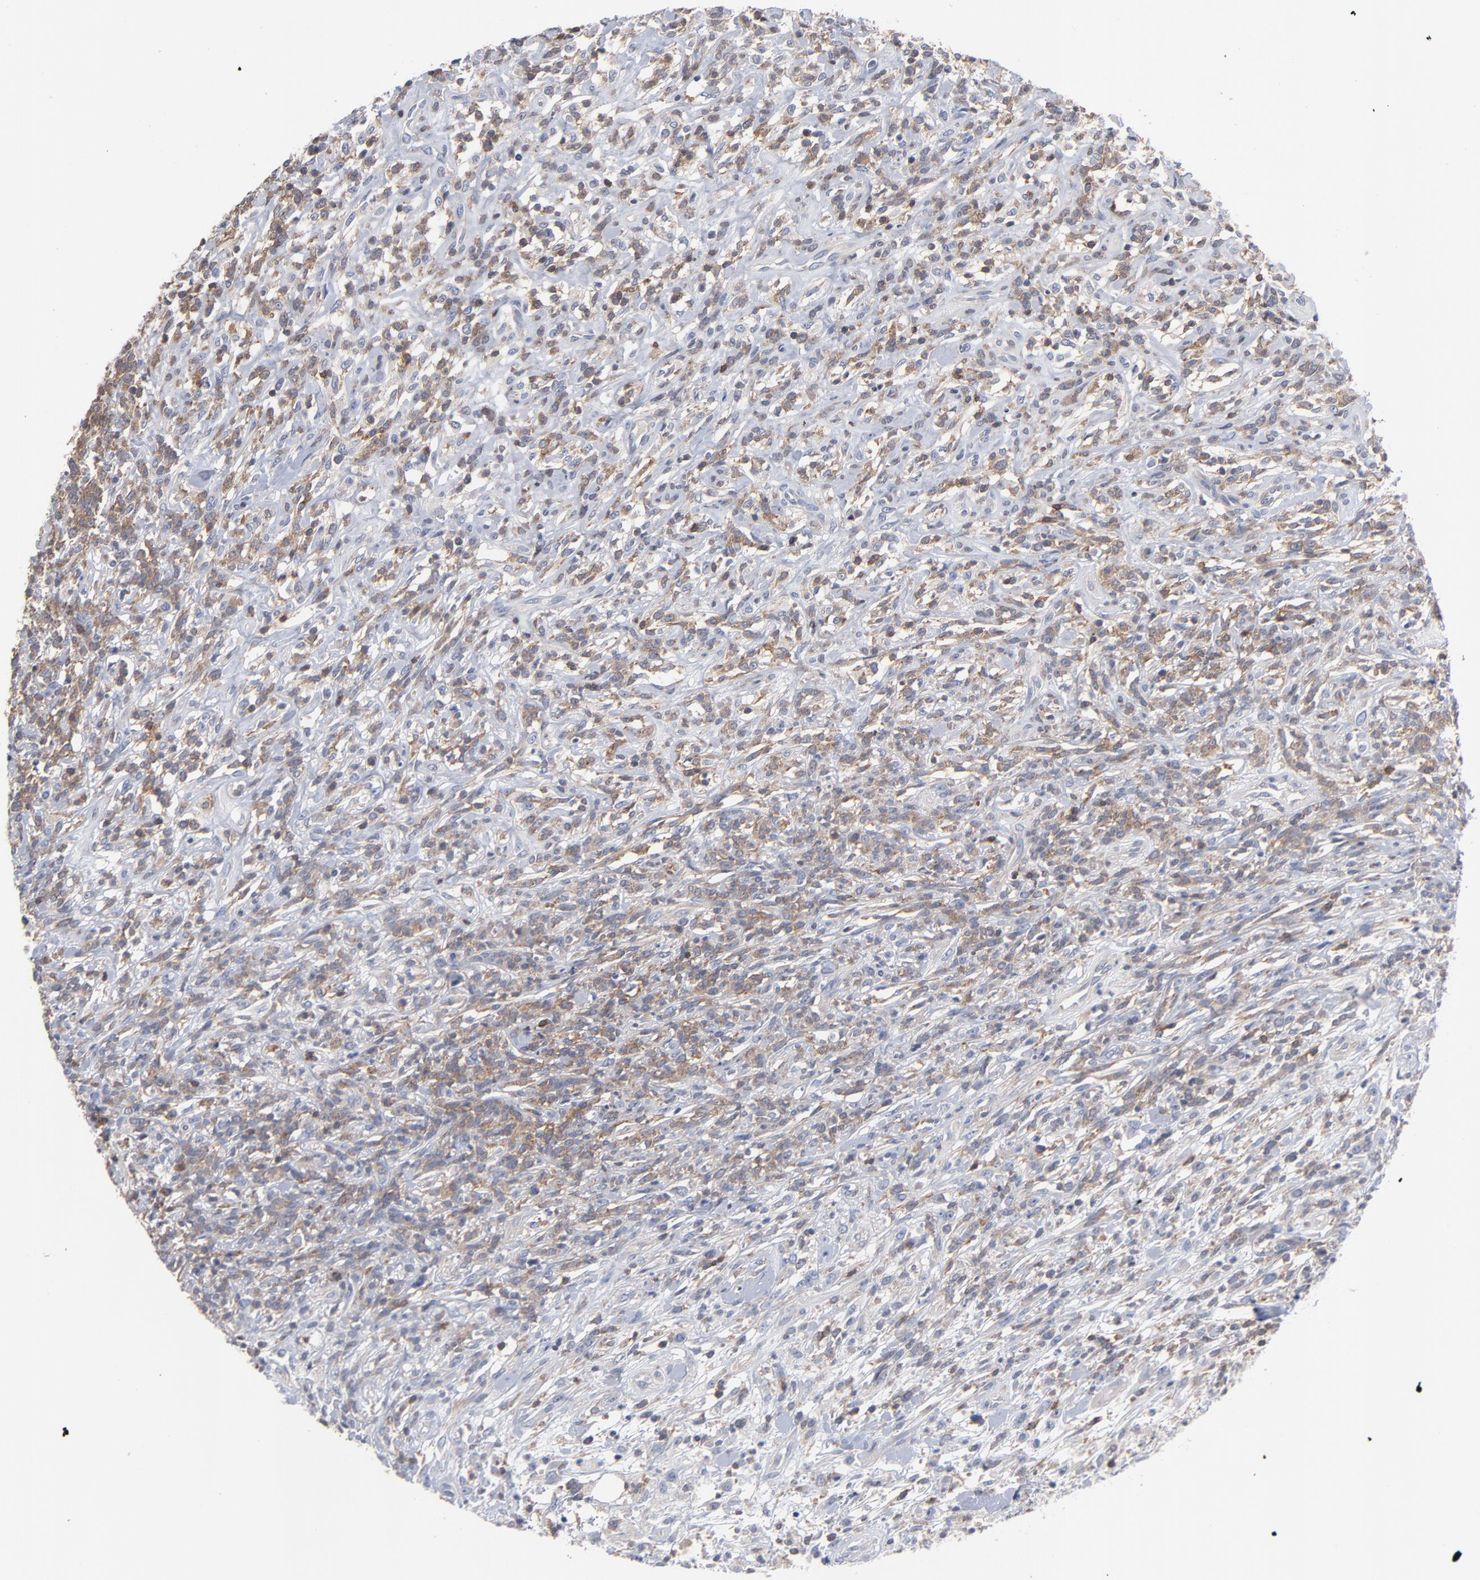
{"staining": {"intensity": "moderate", "quantity": "25%-75%", "location": "cytoplasmic/membranous"}, "tissue": "lymphoma", "cell_type": "Tumor cells", "image_type": "cancer", "snomed": [{"axis": "morphology", "description": "Malignant lymphoma, non-Hodgkin's type, High grade"}, {"axis": "topography", "description": "Lymph node"}], "caption": "Lymphoma tissue exhibits moderate cytoplasmic/membranous staining in about 25%-75% of tumor cells", "gene": "PDLIM2", "patient": {"sex": "female", "age": 73}}